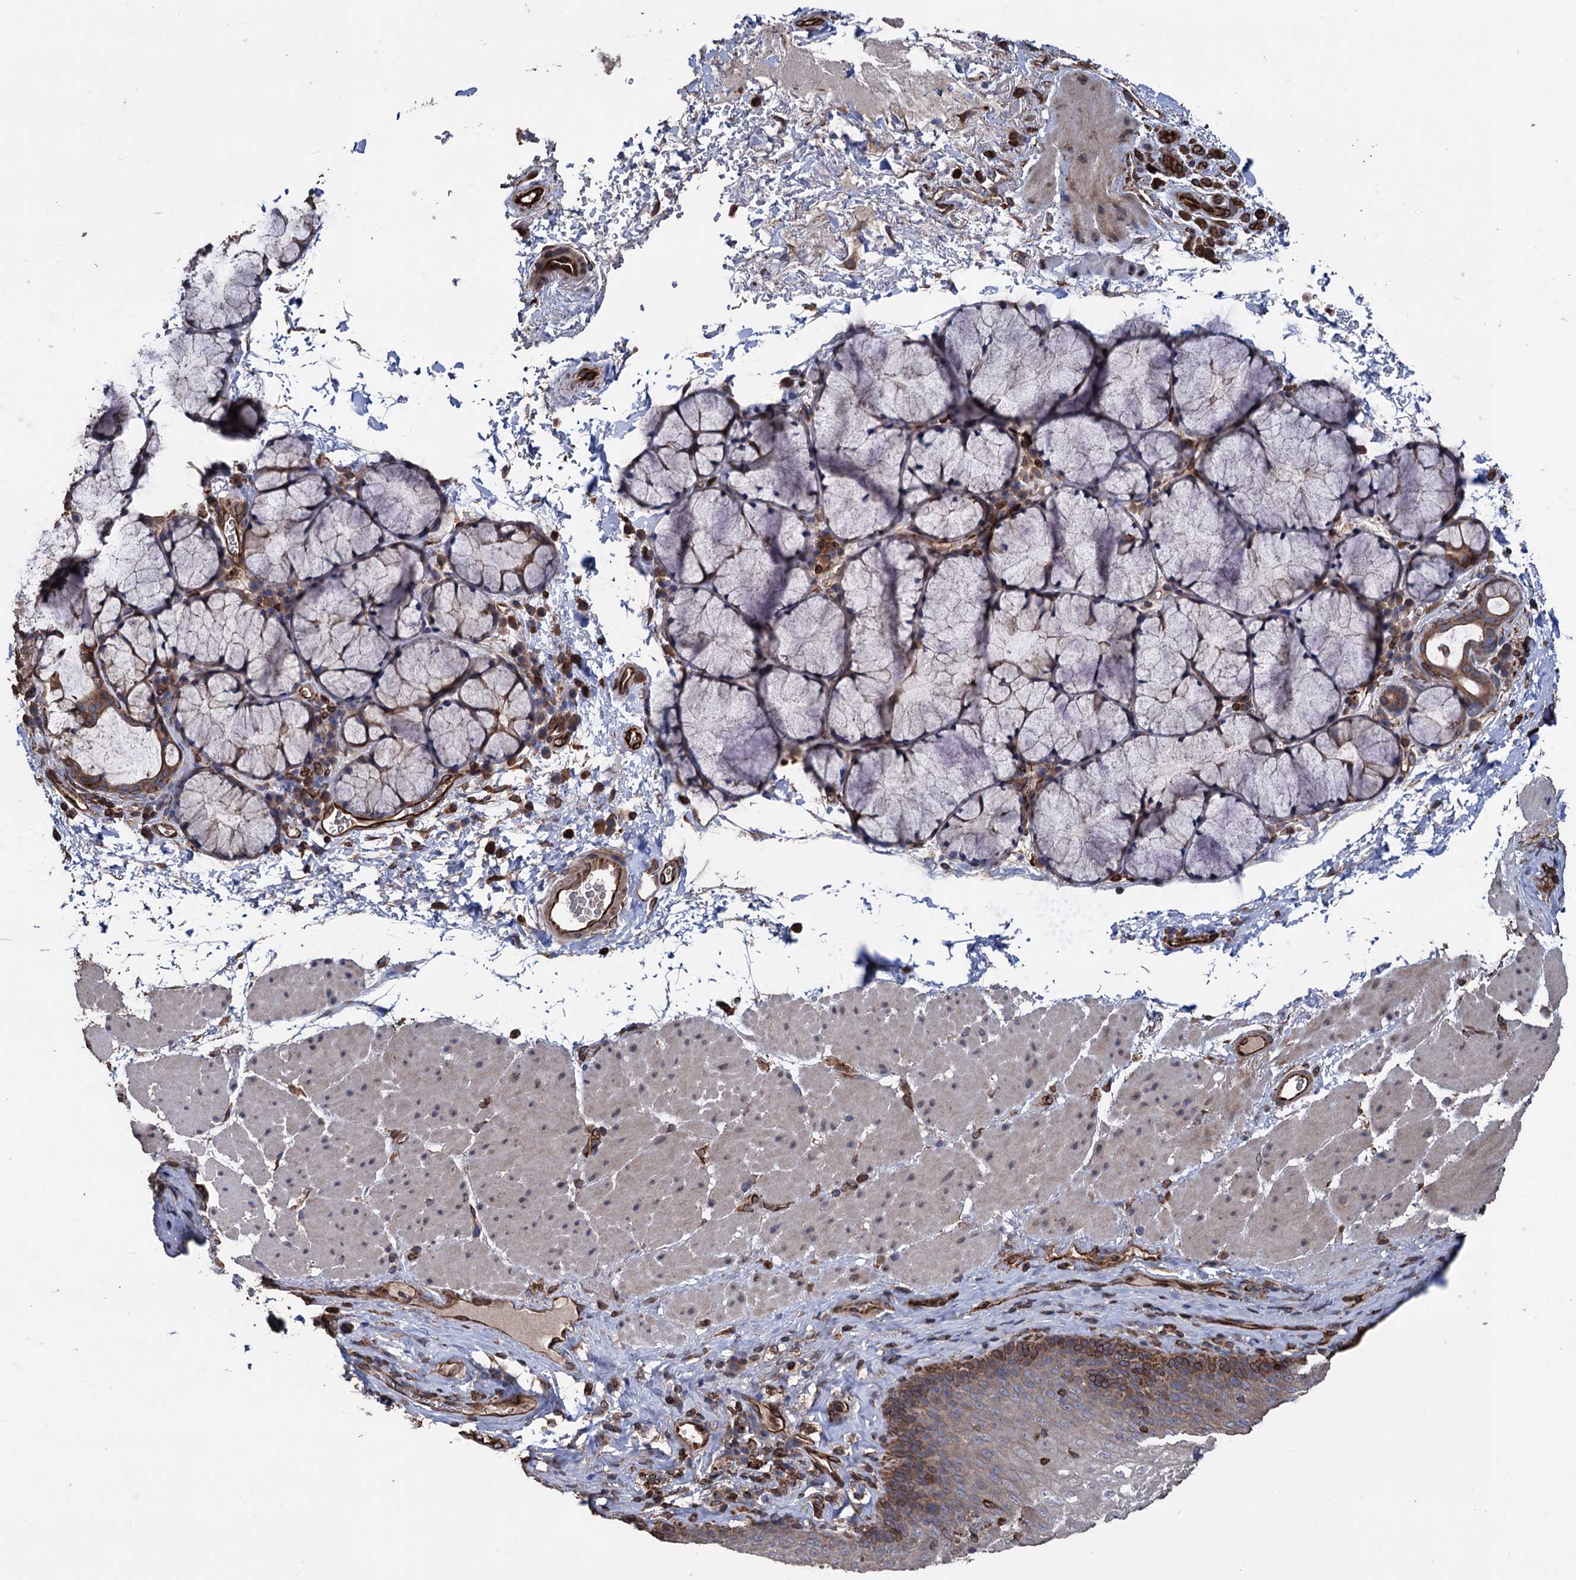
{"staining": {"intensity": "moderate", "quantity": "<25%", "location": "cytoplasmic/membranous"}, "tissue": "esophagus", "cell_type": "Squamous epithelial cells", "image_type": "normal", "snomed": [{"axis": "morphology", "description": "Normal tissue, NOS"}, {"axis": "topography", "description": "Esophagus"}], "caption": "A photomicrograph of esophagus stained for a protein demonstrates moderate cytoplasmic/membranous brown staining in squamous epithelial cells. (Stains: DAB in brown, nuclei in blue, Microscopy: brightfield microscopy at high magnification).", "gene": "STING1", "patient": {"sex": "female", "age": 66}}